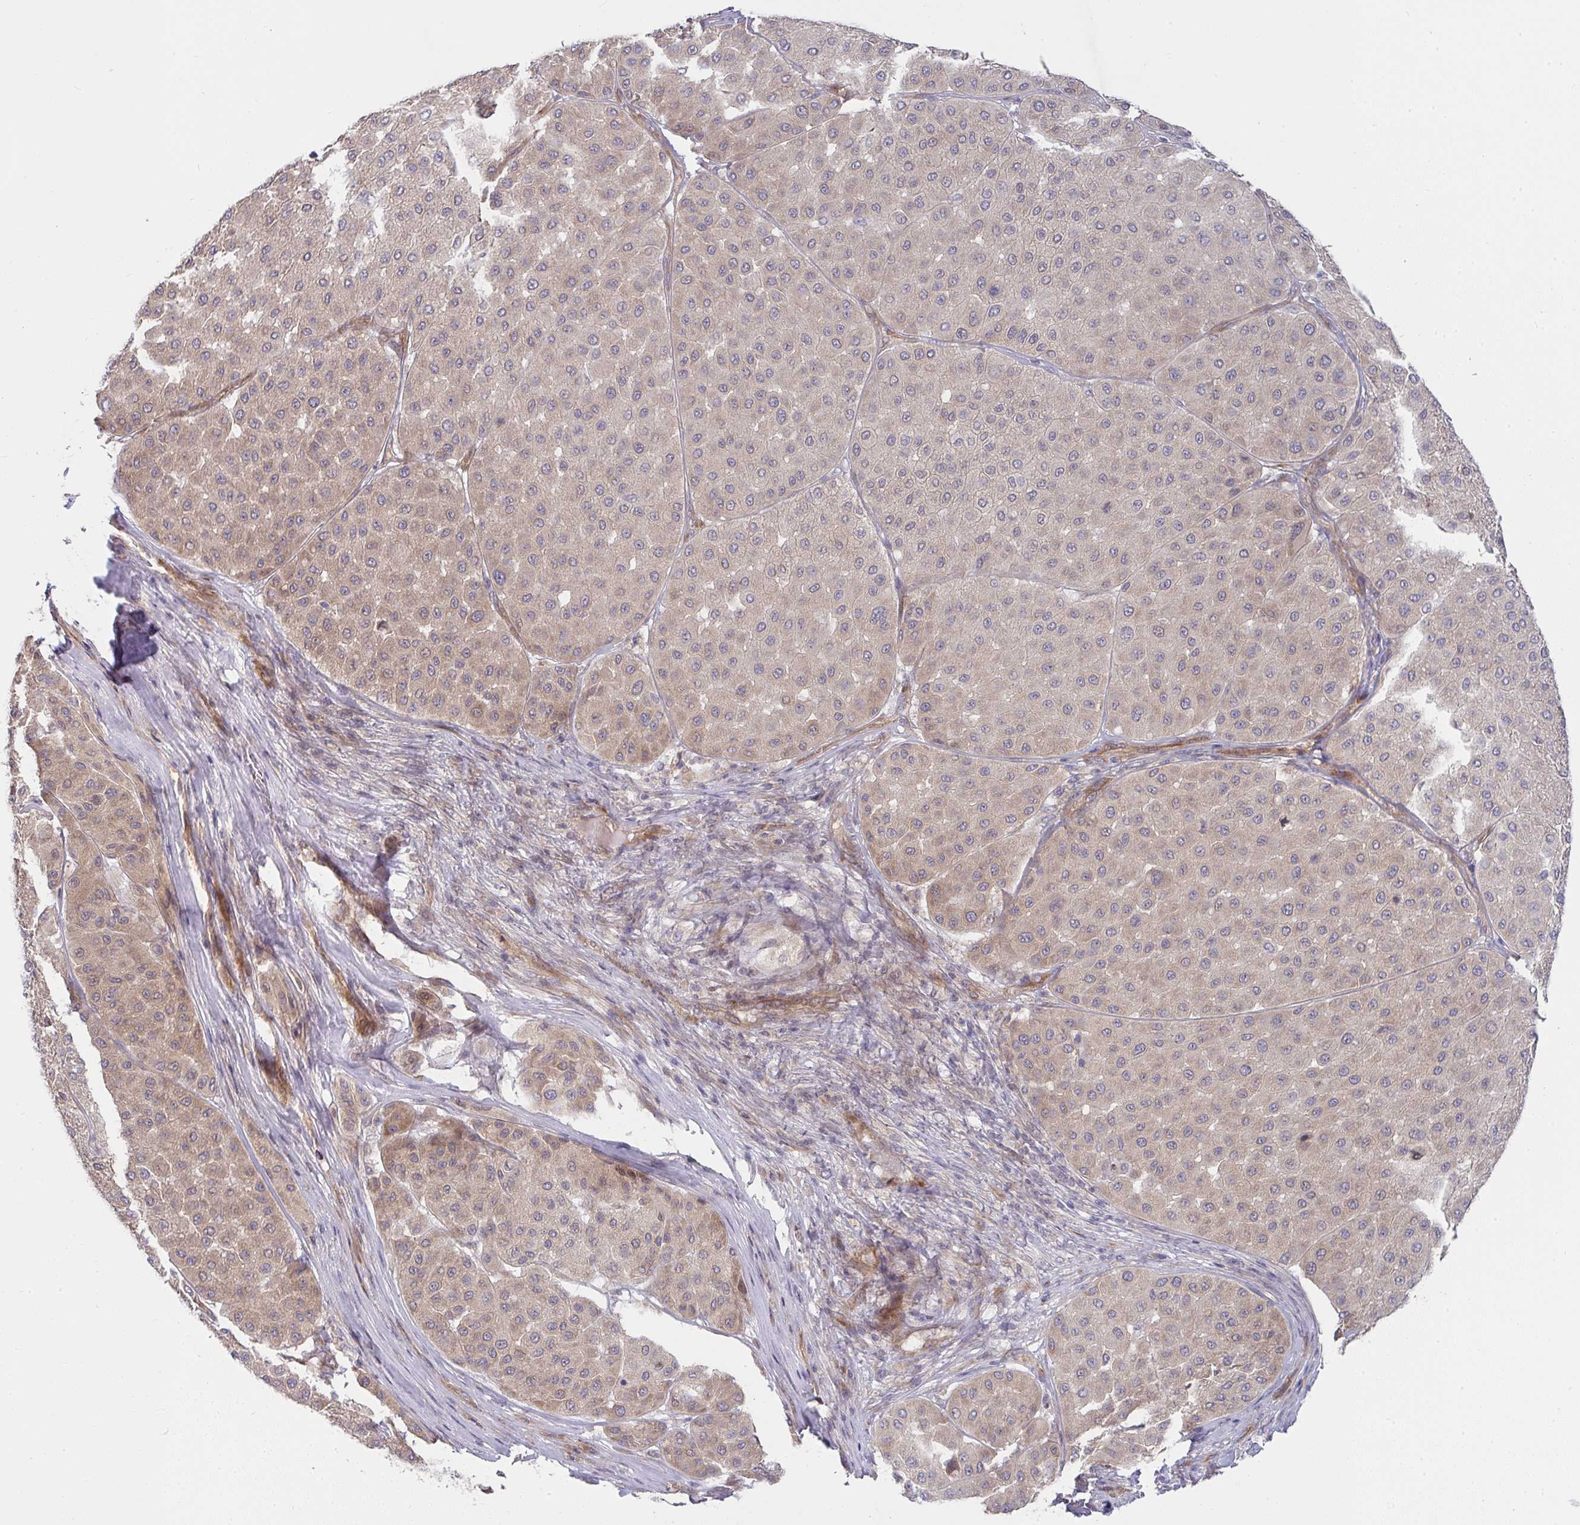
{"staining": {"intensity": "weak", "quantity": ">75%", "location": "cytoplasmic/membranous"}, "tissue": "melanoma", "cell_type": "Tumor cells", "image_type": "cancer", "snomed": [{"axis": "morphology", "description": "Malignant melanoma, Metastatic site"}, {"axis": "topography", "description": "Smooth muscle"}], "caption": "High-power microscopy captured an immunohistochemistry (IHC) image of melanoma, revealing weak cytoplasmic/membranous staining in approximately >75% of tumor cells. The staining was performed using DAB to visualize the protein expression in brown, while the nuclei were stained in blue with hematoxylin (Magnification: 20x).", "gene": "CASP9", "patient": {"sex": "male", "age": 41}}